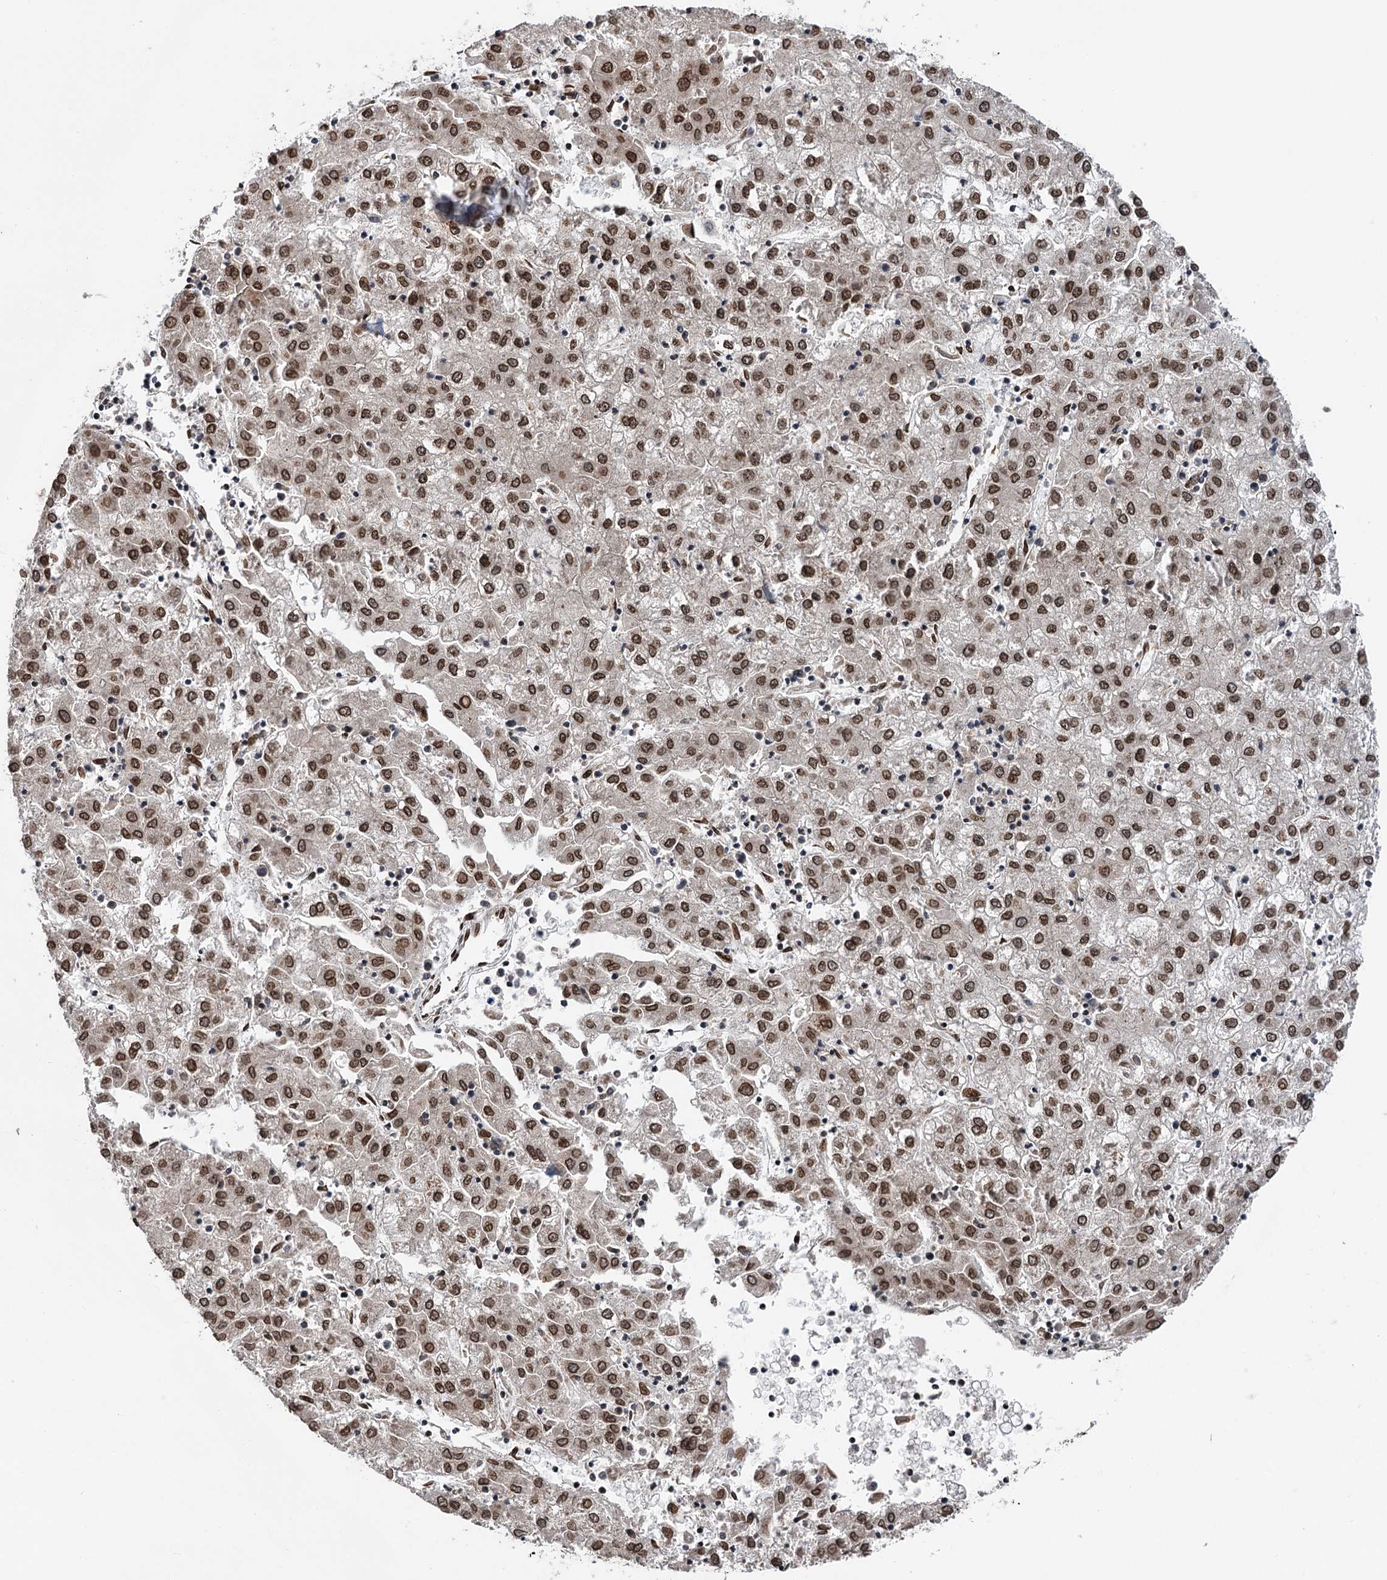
{"staining": {"intensity": "moderate", "quantity": ">75%", "location": "nuclear"}, "tissue": "liver cancer", "cell_type": "Tumor cells", "image_type": "cancer", "snomed": [{"axis": "morphology", "description": "Carcinoma, Hepatocellular, NOS"}, {"axis": "topography", "description": "Liver"}], "caption": "This micrograph shows hepatocellular carcinoma (liver) stained with immunohistochemistry to label a protein in brown. The nuclear of tumor cells show moderate positivity for the protein. Nuclei are counter-stained blue.", "gene": "MESD", "patient": {"sex": "male", "age": 72}}